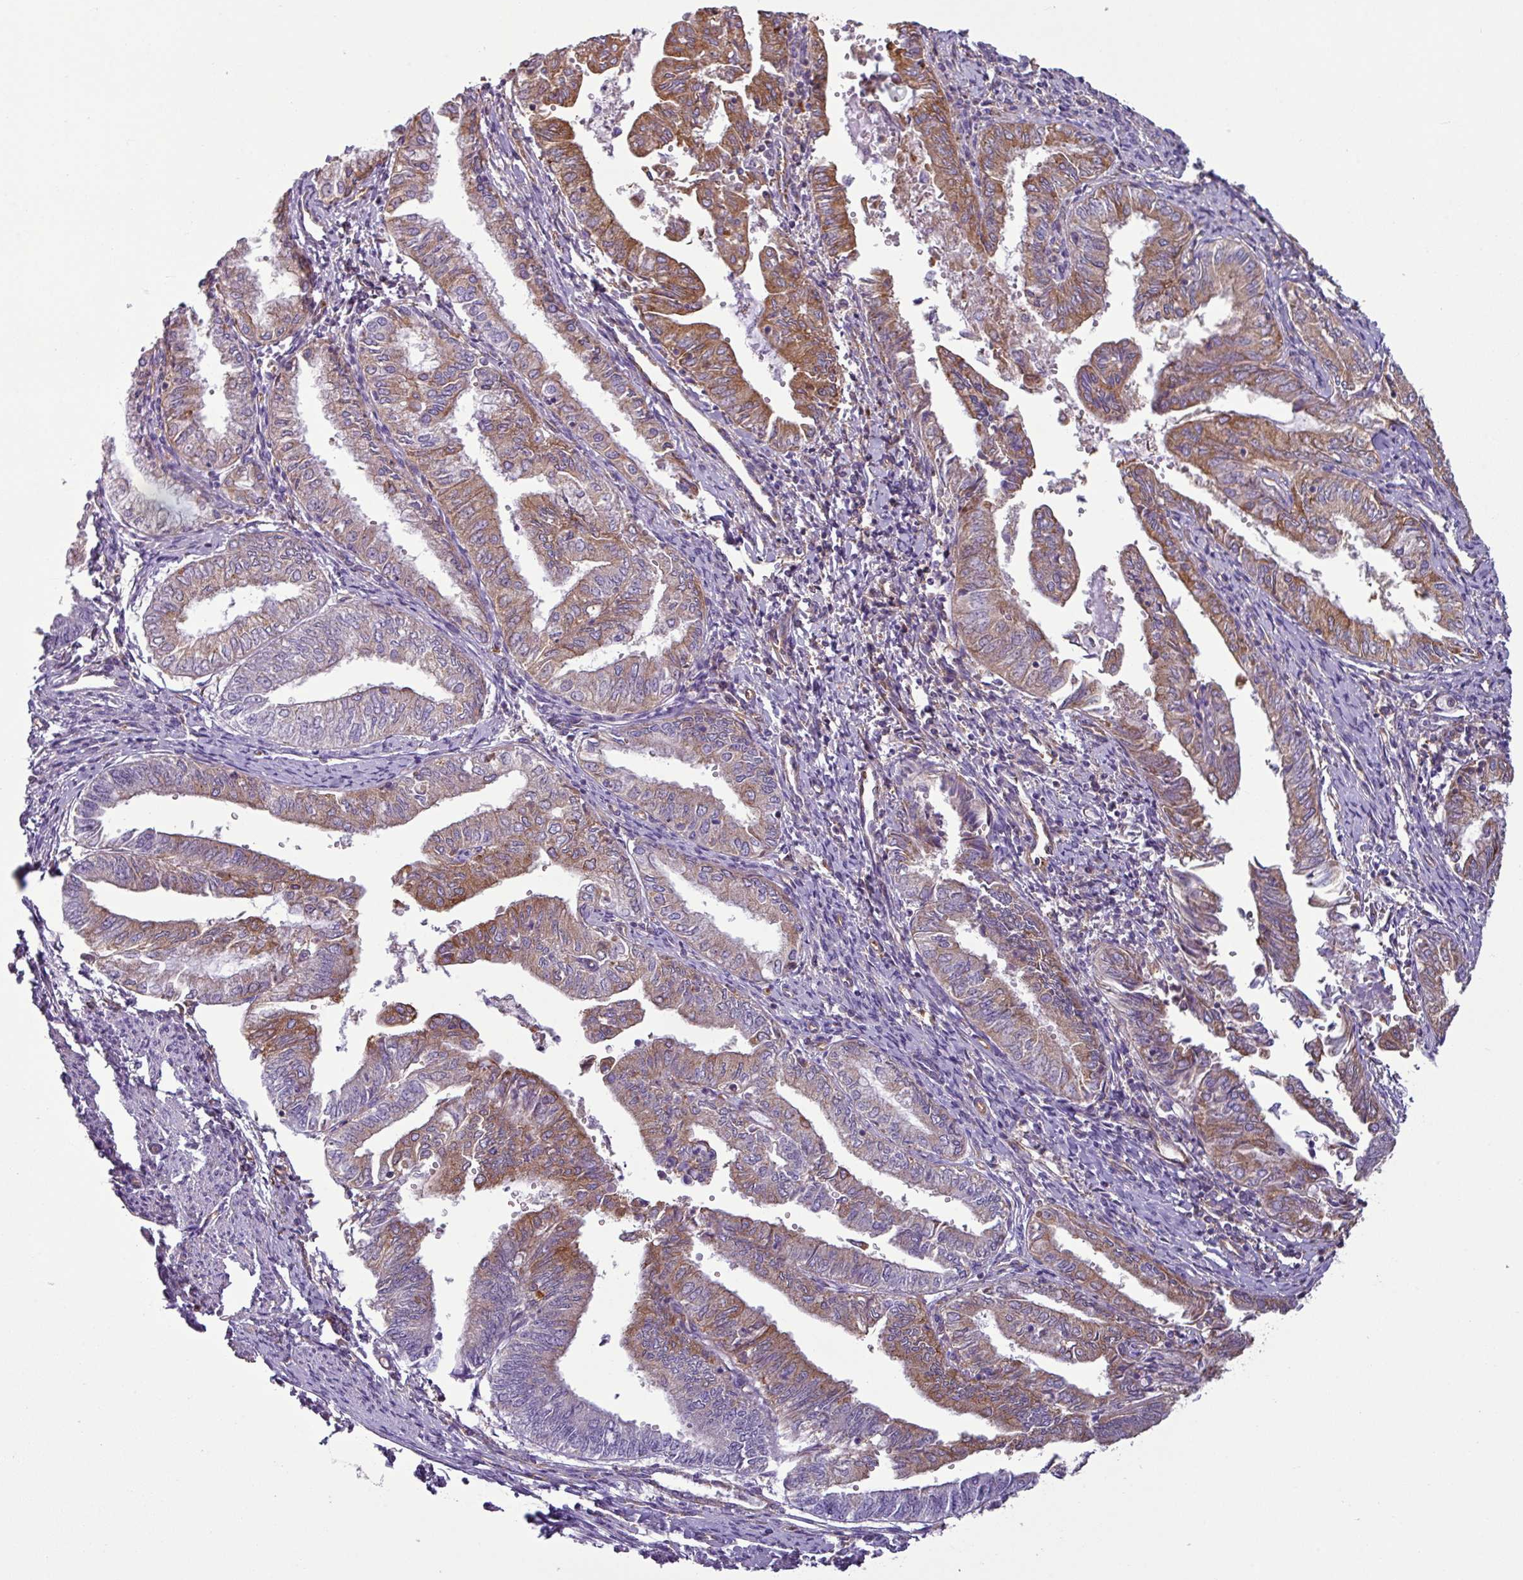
{"staining": {"intensity": "moderate", "quantity": "25%-75%", "location": "cytoplasmic/membranous"}, "tissue": "endometrial cancer", "cell_type": "Tumor cells", "image_type": "cancer", "snomed": [{"axis": "morphology", "description": "Adenocarcinoma, NOS"}, {"axis": "topography", "description": "Endometrium"}], "caption": "Immunohistochemistry (IHC) micrograph of neoplastic tissue: adenocarcinoma (endometrial) stained using immunohistochemistry (IHC) displays medium levels of moderate protein expression localized specifically in the cytoplasmic/membranous of tumor cells, appearing as a cytoplasmic/membranous brown color.", "gene": "XNDC1N", "patient": {"sex": "female", "age": 66}}